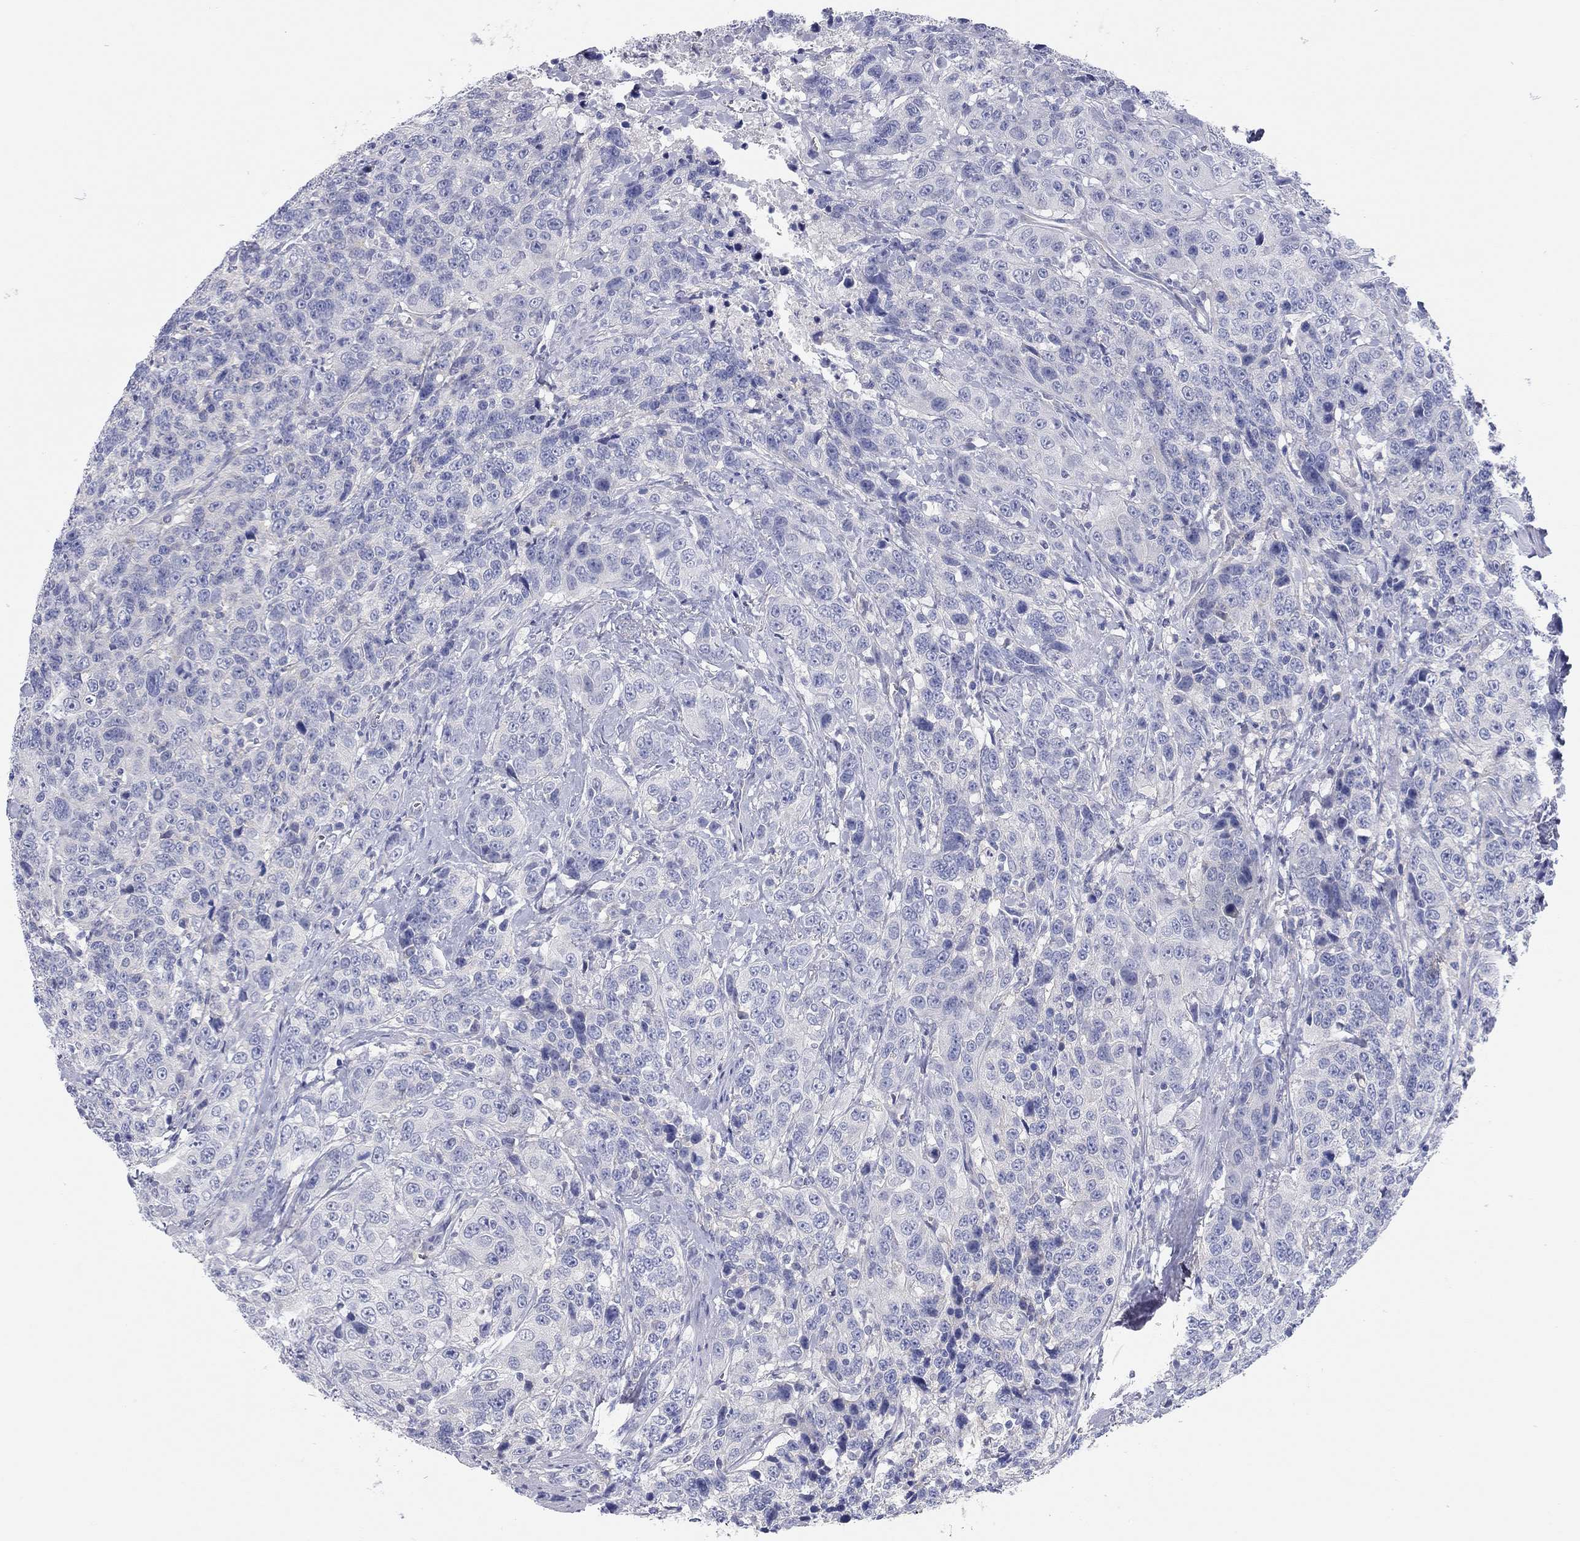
{"staining": {"intensity": "negative", "quantity": "none", "location": "none"}, "tissue": "urothelial cancer", "cell_type": "Tumor cells", "image_type": "cancer", "snomed": [{"axis": "morphology", "description": "Urothelial carcinoma, NOS"}, {"axis": "morphology", "description": "Urothelial carcinoma, High grade"}, {"axis": "topography", "description": "Urinary bladder"}], "caption": "High magnification brightfield microscopy of urothelial carcinoma (high-grade) stained with DAB (brown) and counterstained with hematoxylin (blue): tumor cells show no significant staining.", "gene": "TMEM221", "patient": {"sex": "female", "age": 73}}